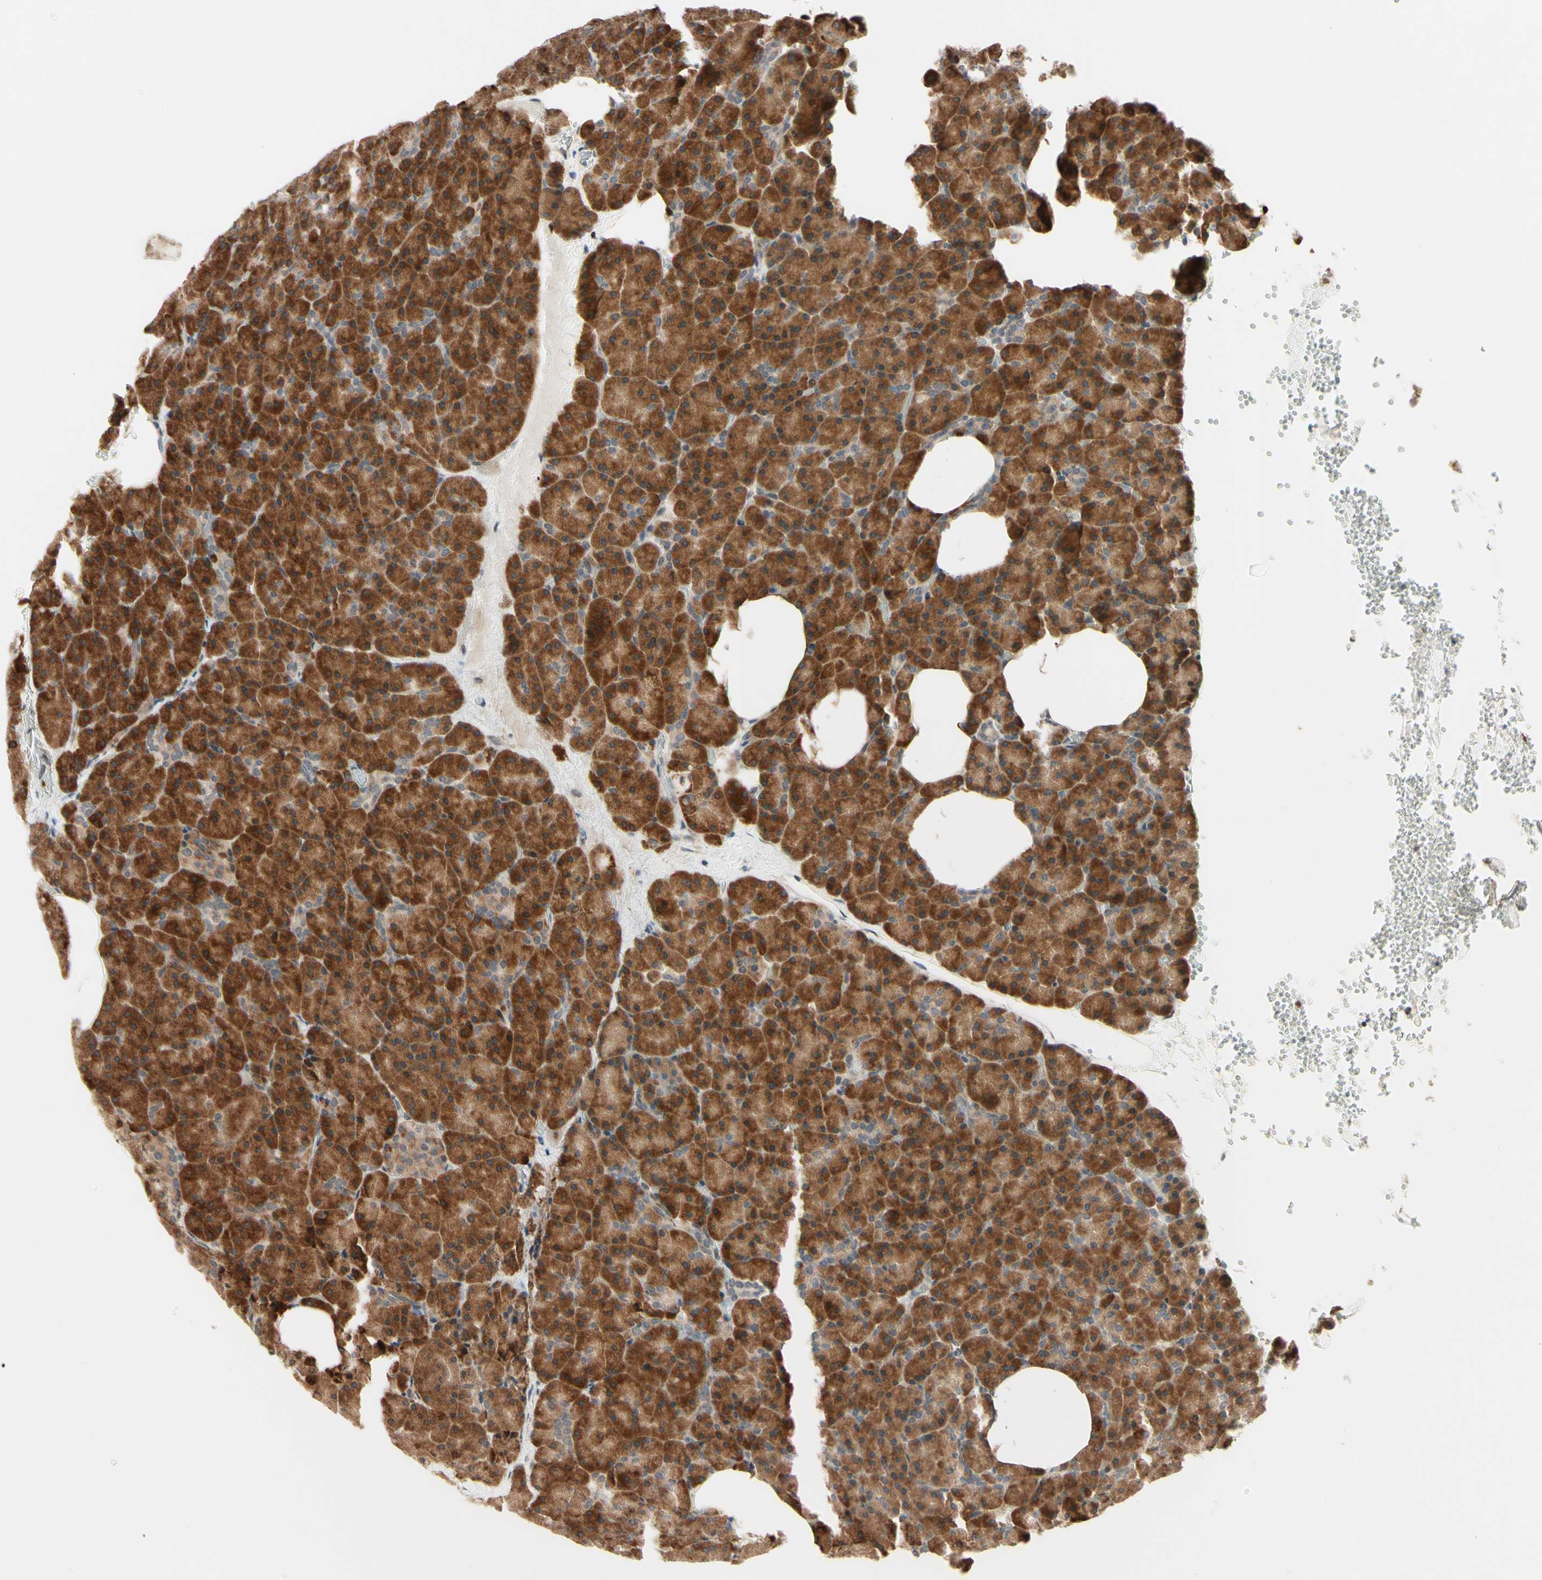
{"staining": {"intensity": "strong", "quantity": ">75%", "location": "cytoplasmic/membranous"}, "tissue": "pancreas", "cell_type": "Exocrine glandular cells", "image_type": "normal", "snomed": [{"axis": "morphology", "description": "Normal tissue, NOS"}, {"axis": "topography", "description": "Pancreas"}], "caption": "IHC image of unremarkable human pancreas stained for a protein (brown), which shows high levels of strong cytoplasmic/membranous staining in about >75% of exocrine glandular cells.", "gene": "ZW10", "patient": {"sex": "female", "age": 35}}